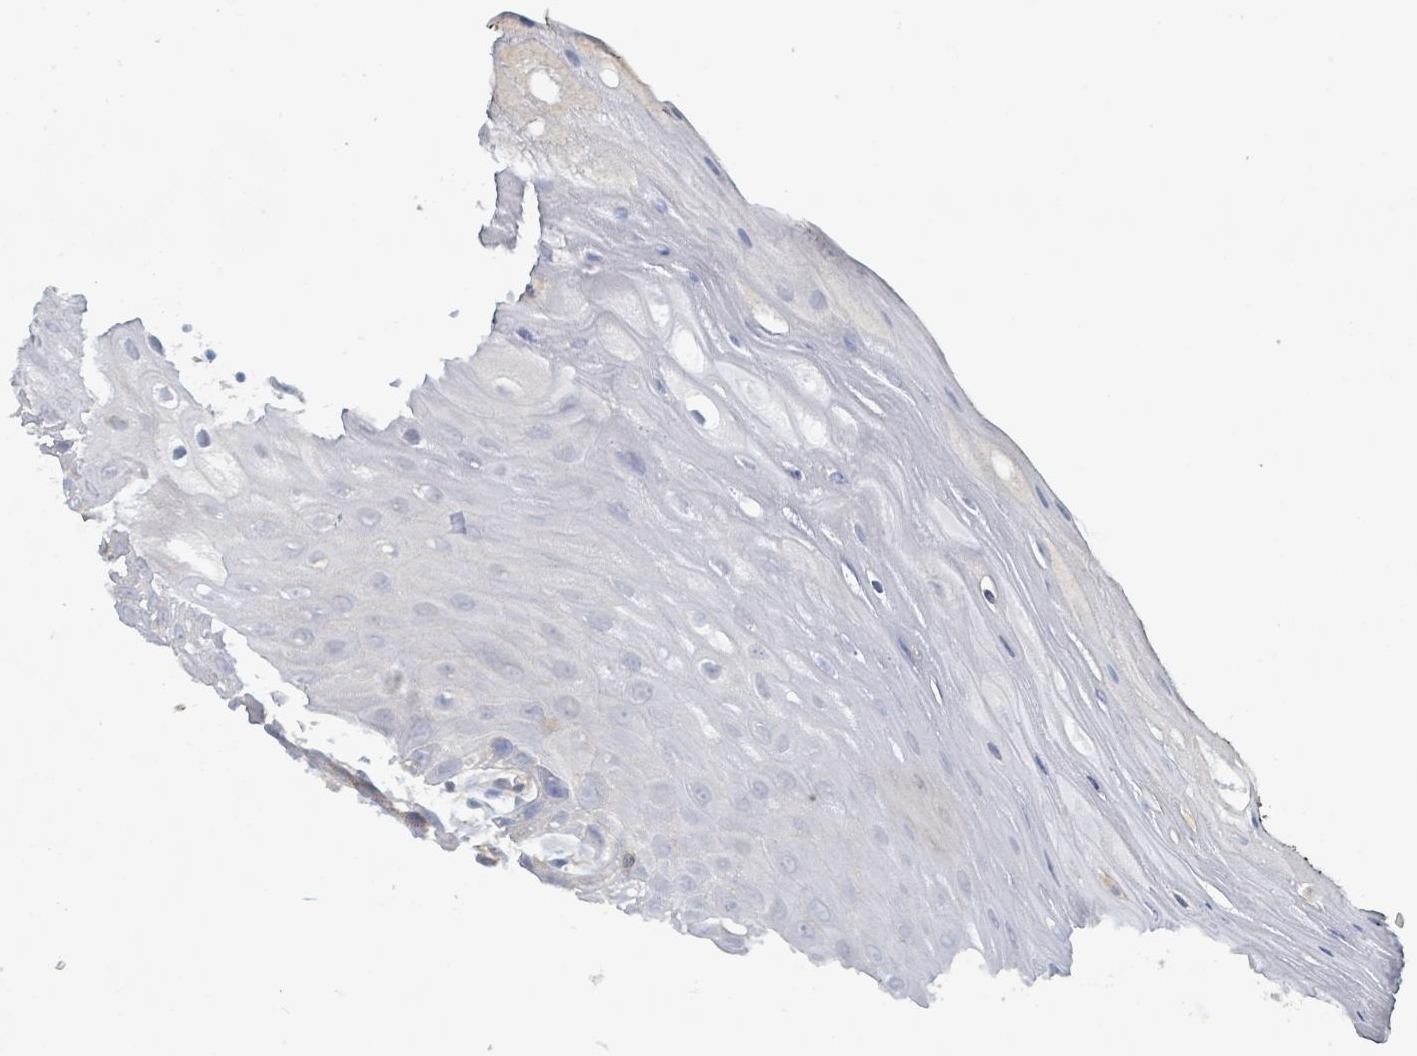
{"staining": {"intensity": "moderate", "quantity": "<25%", "location": "cytoplasmic/membranous"}, "tissue": "oral mucosa", "cell_type": "Squamous epithelial cells", "image_type": "normal", "snomed": [{"axis": "morphology", "description": "Normal tissue, NOS"}, {"axis": "topography", "description": "Oral tissue"}, {"axis": "topography", "description": "Tounge, NOS"}], "caption": "Protein analysis of benign oral mucosa reveals moderate cytoplasmic/membranous expression in about <25% of squamous epithelial cells. The staining is performed using DAB brown chromogen to label protein expression. The nuclei are counter-stained blue using hematoxylin.", "gene": "TNFRSF14", "patient": {"sex": "female", "age": 59}}